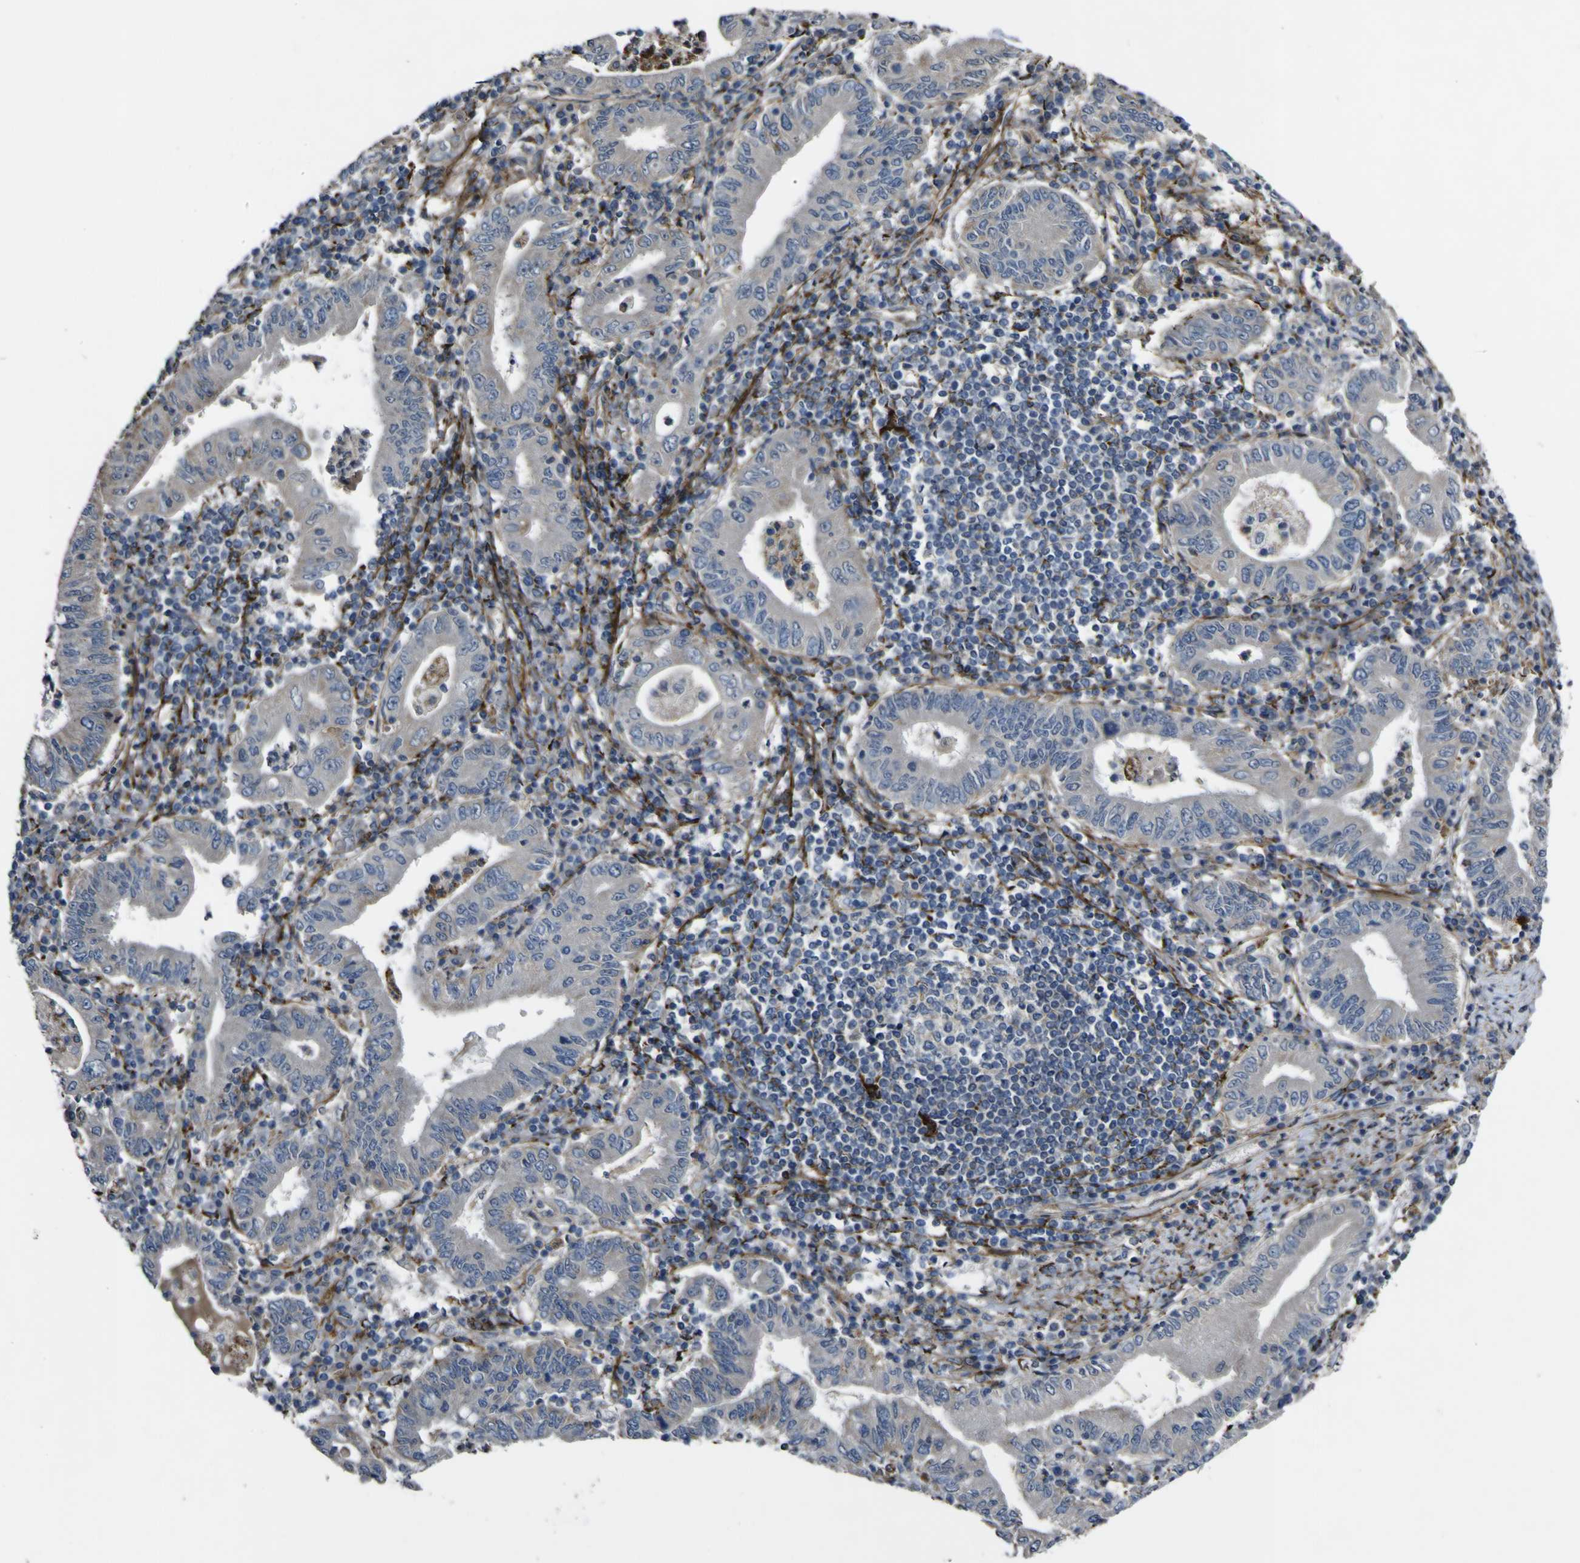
{"staining": {"intensity": "negative", "quantity": "none", "location": "none"}, "tissue": "stomach cancer", "cell_type": "Tumor cells", "image_type": "cancer", "snomed": [{"axis": "morphology", "description": "Normal tissue, NOS"}, {"axis": "morphology", "description": "Adenocarcinoma, NOS"}, {"axis": "topography", "description": "Esophagus"}, {"axis": "topography", "description": "Stomach, upper"}, {"axis": "topography", "description": "Peripheral nerve tissue"}], "caption": "Immunohistochemical staining of human stomach cancer (adenocarcinoma) displays no significant expression in tumor cells.", "gene": "GPLD1", "patient": {"sex": "male", "age": 62}}